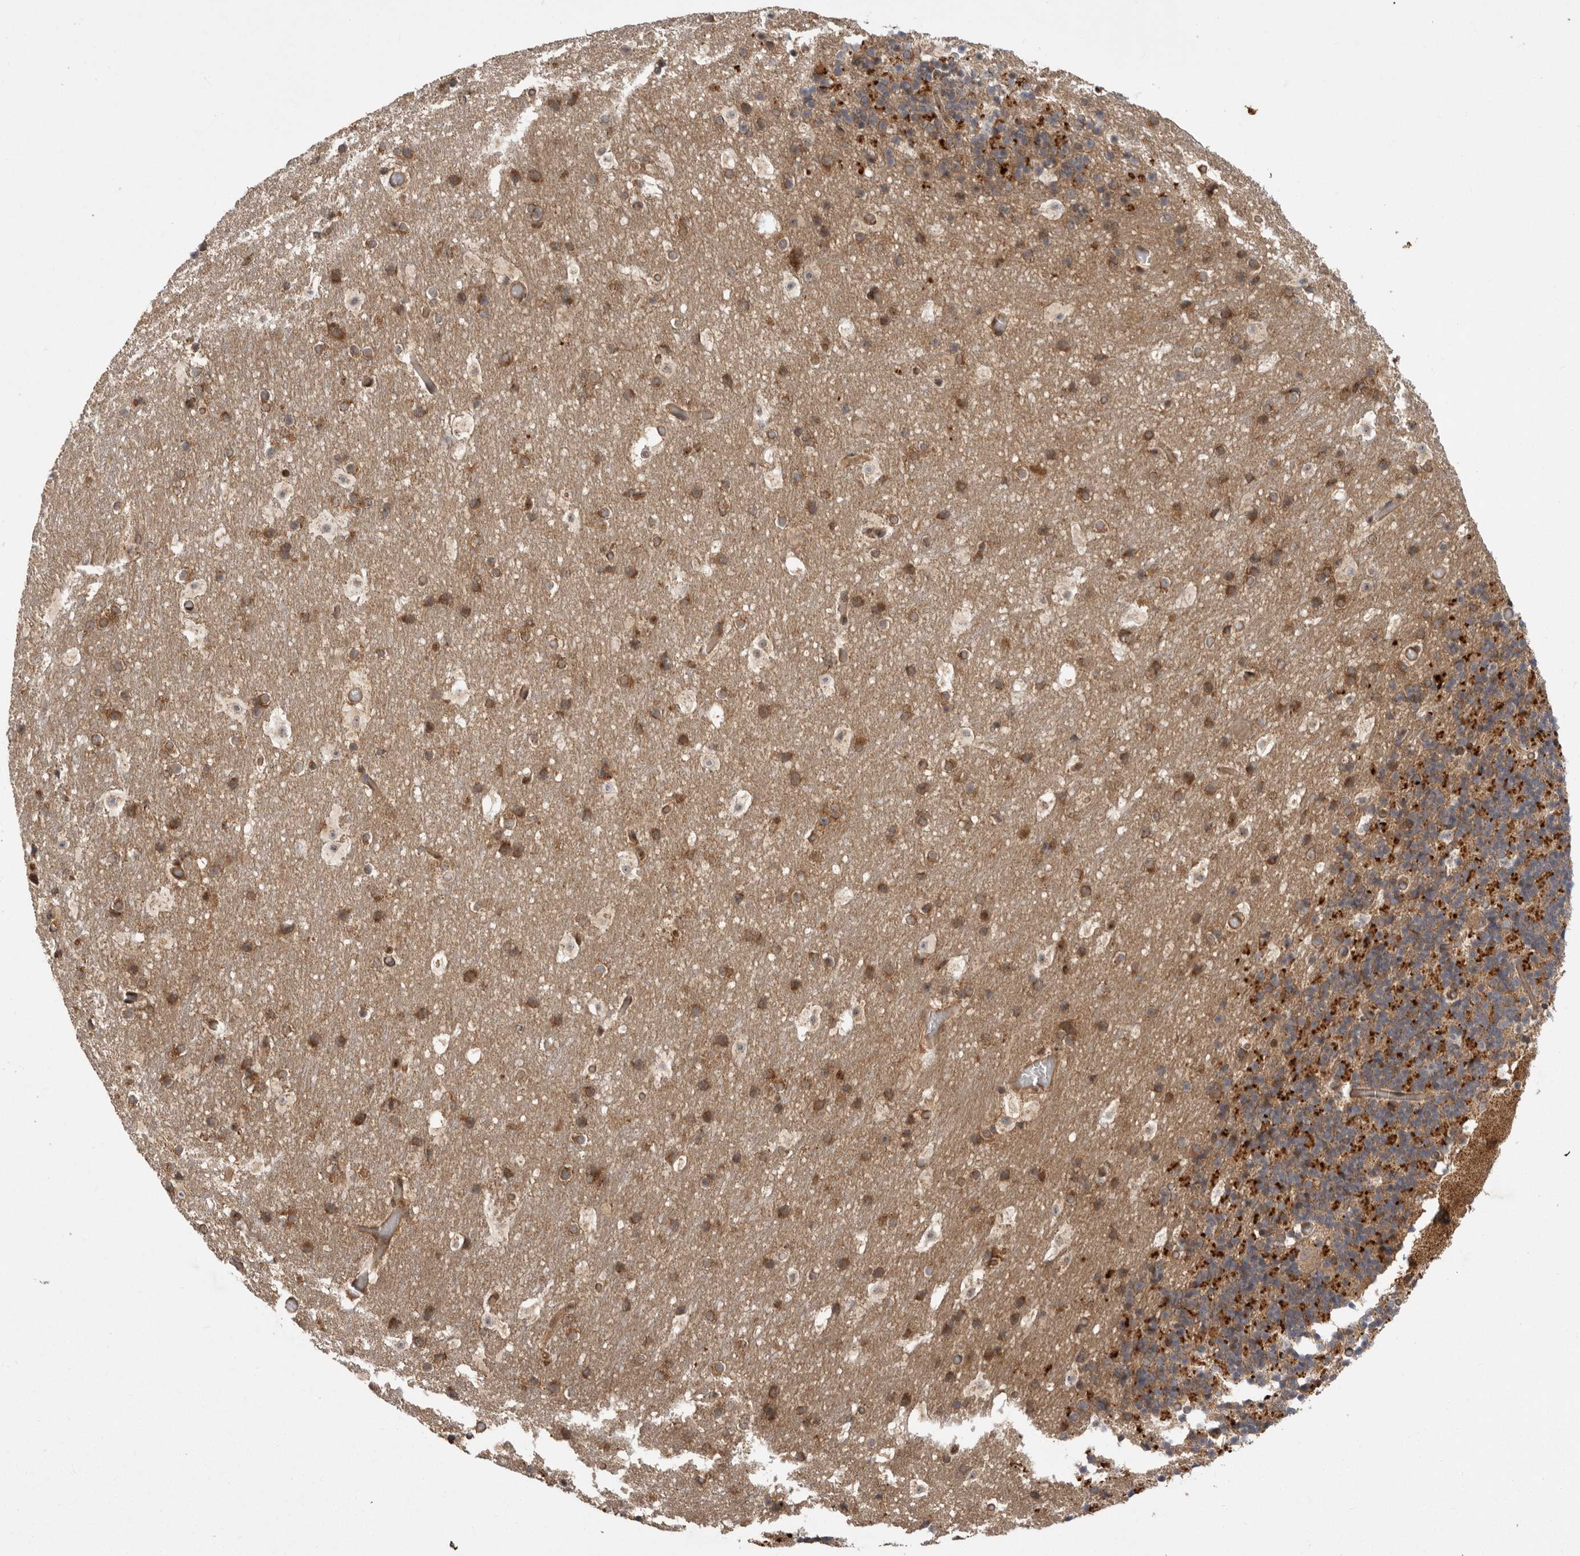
{"staining": {"intensity": "weak", "quantity": ">75%", "location": "cytoplasmic/membranous"}, "tissue": "cerebellum", "cell_type": "Cells in granular layer", "image_type": "normal", "snomed": [{"axis": "morphology", "description": "Normal tissue, NOS"}, {"axis": "topography", "description": "Cerebellum"}], "caption": "Protein expression analysis of normal cerebellum reveals weak cytoplasmic/membranous expression in approximately >75% of cells in granular layer.", "gene": "DHDDS", "patient": {"sex": "male", "age": 57}}